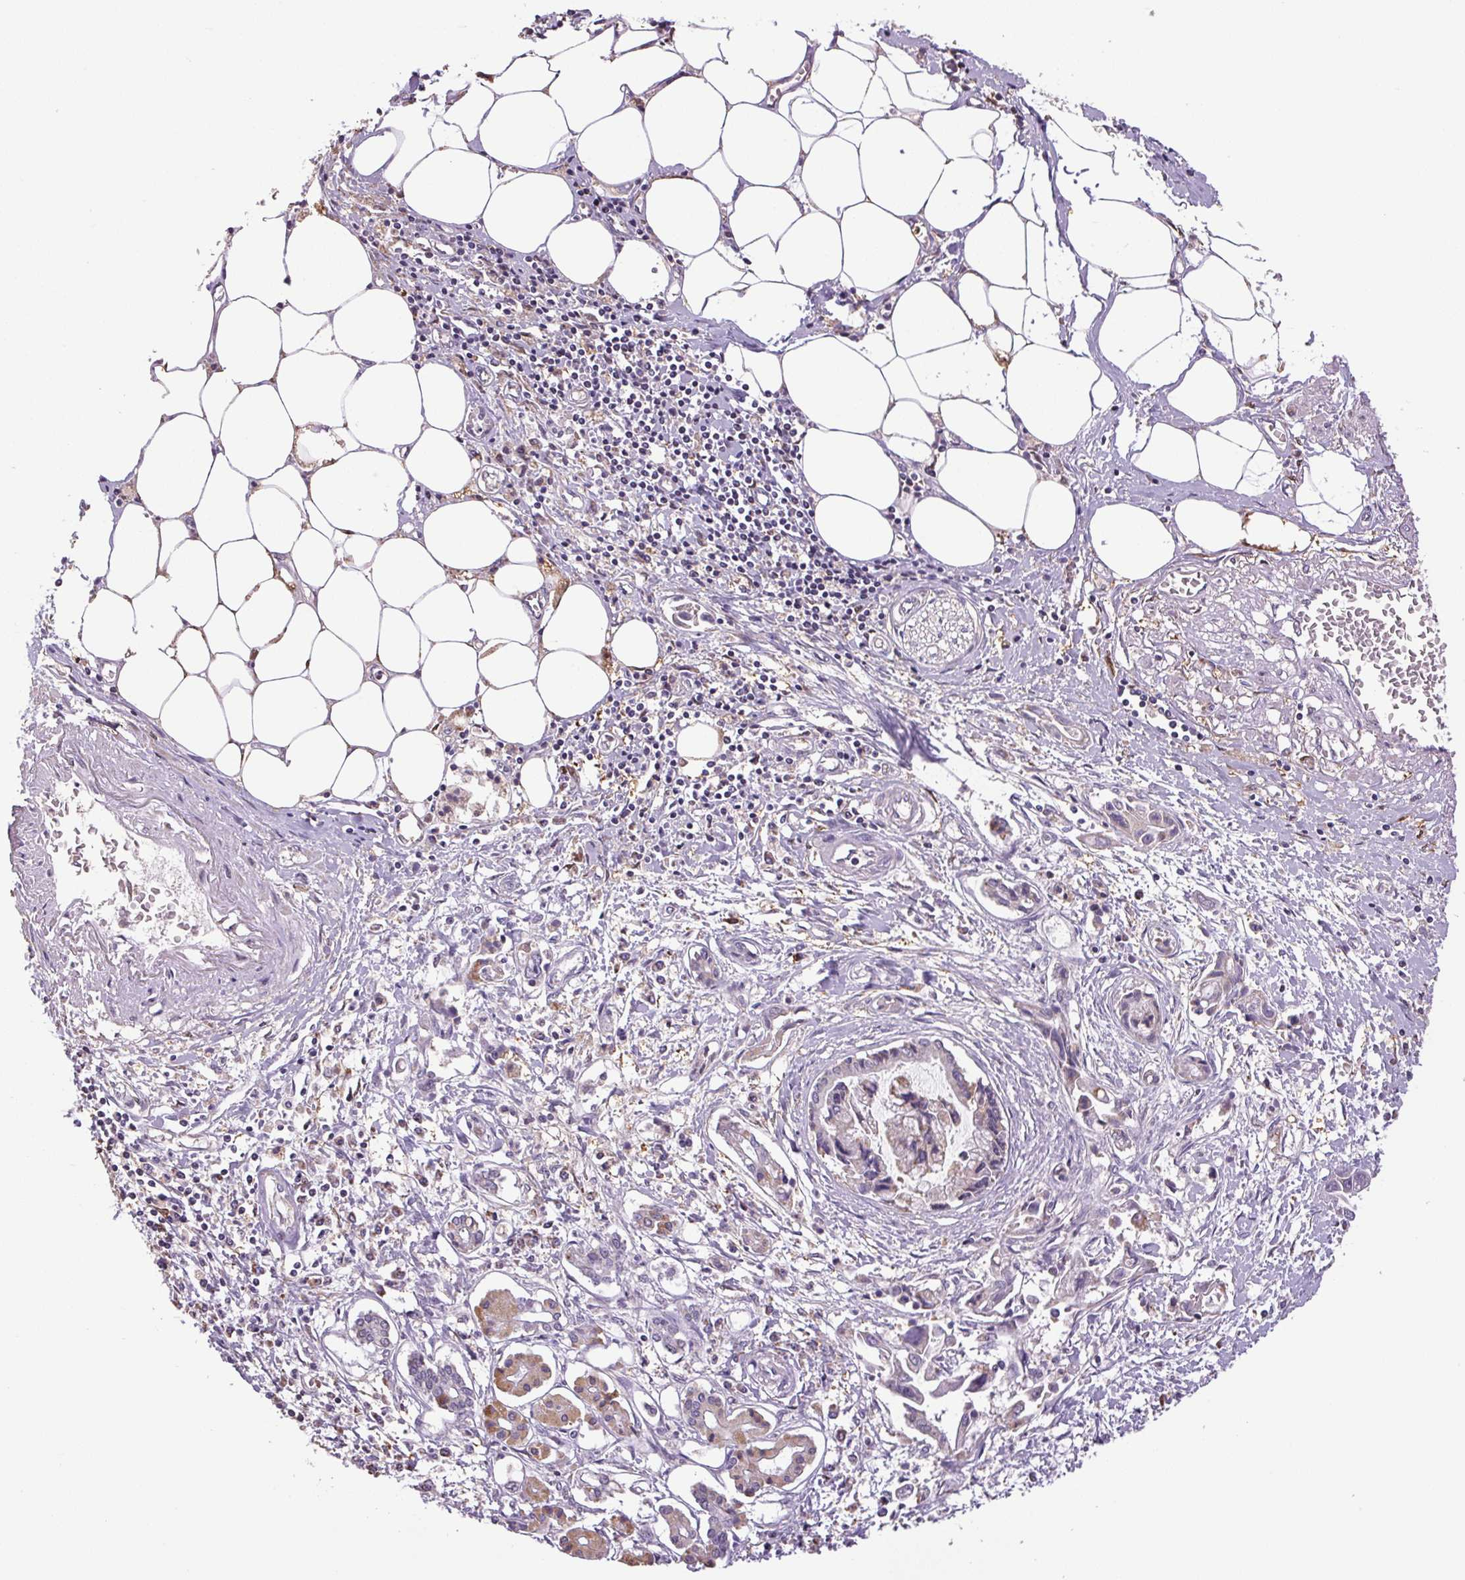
{"staining": {"intensity": "moderate", "quantity": "<25%", "location": "cytoplasmic/membranous"}, "tissue": "pancreatic cancer", "cell_type": "Tumor cells", "image_type": "cancer", "snomed": [{"axis": "morphology", "description": "Adenocarcinoma, NOS"}, {"axis": "topography", "description": "Pancreas"}], "caption": "Immunohistochemistry (IHC) of pancreatic cancer exhibits low levels of moderate cytoplasmic/membranous positivity in about <25% of tumor cells.", "gene": "SGF29", "patient": {"sex": "male", "age": 84}}